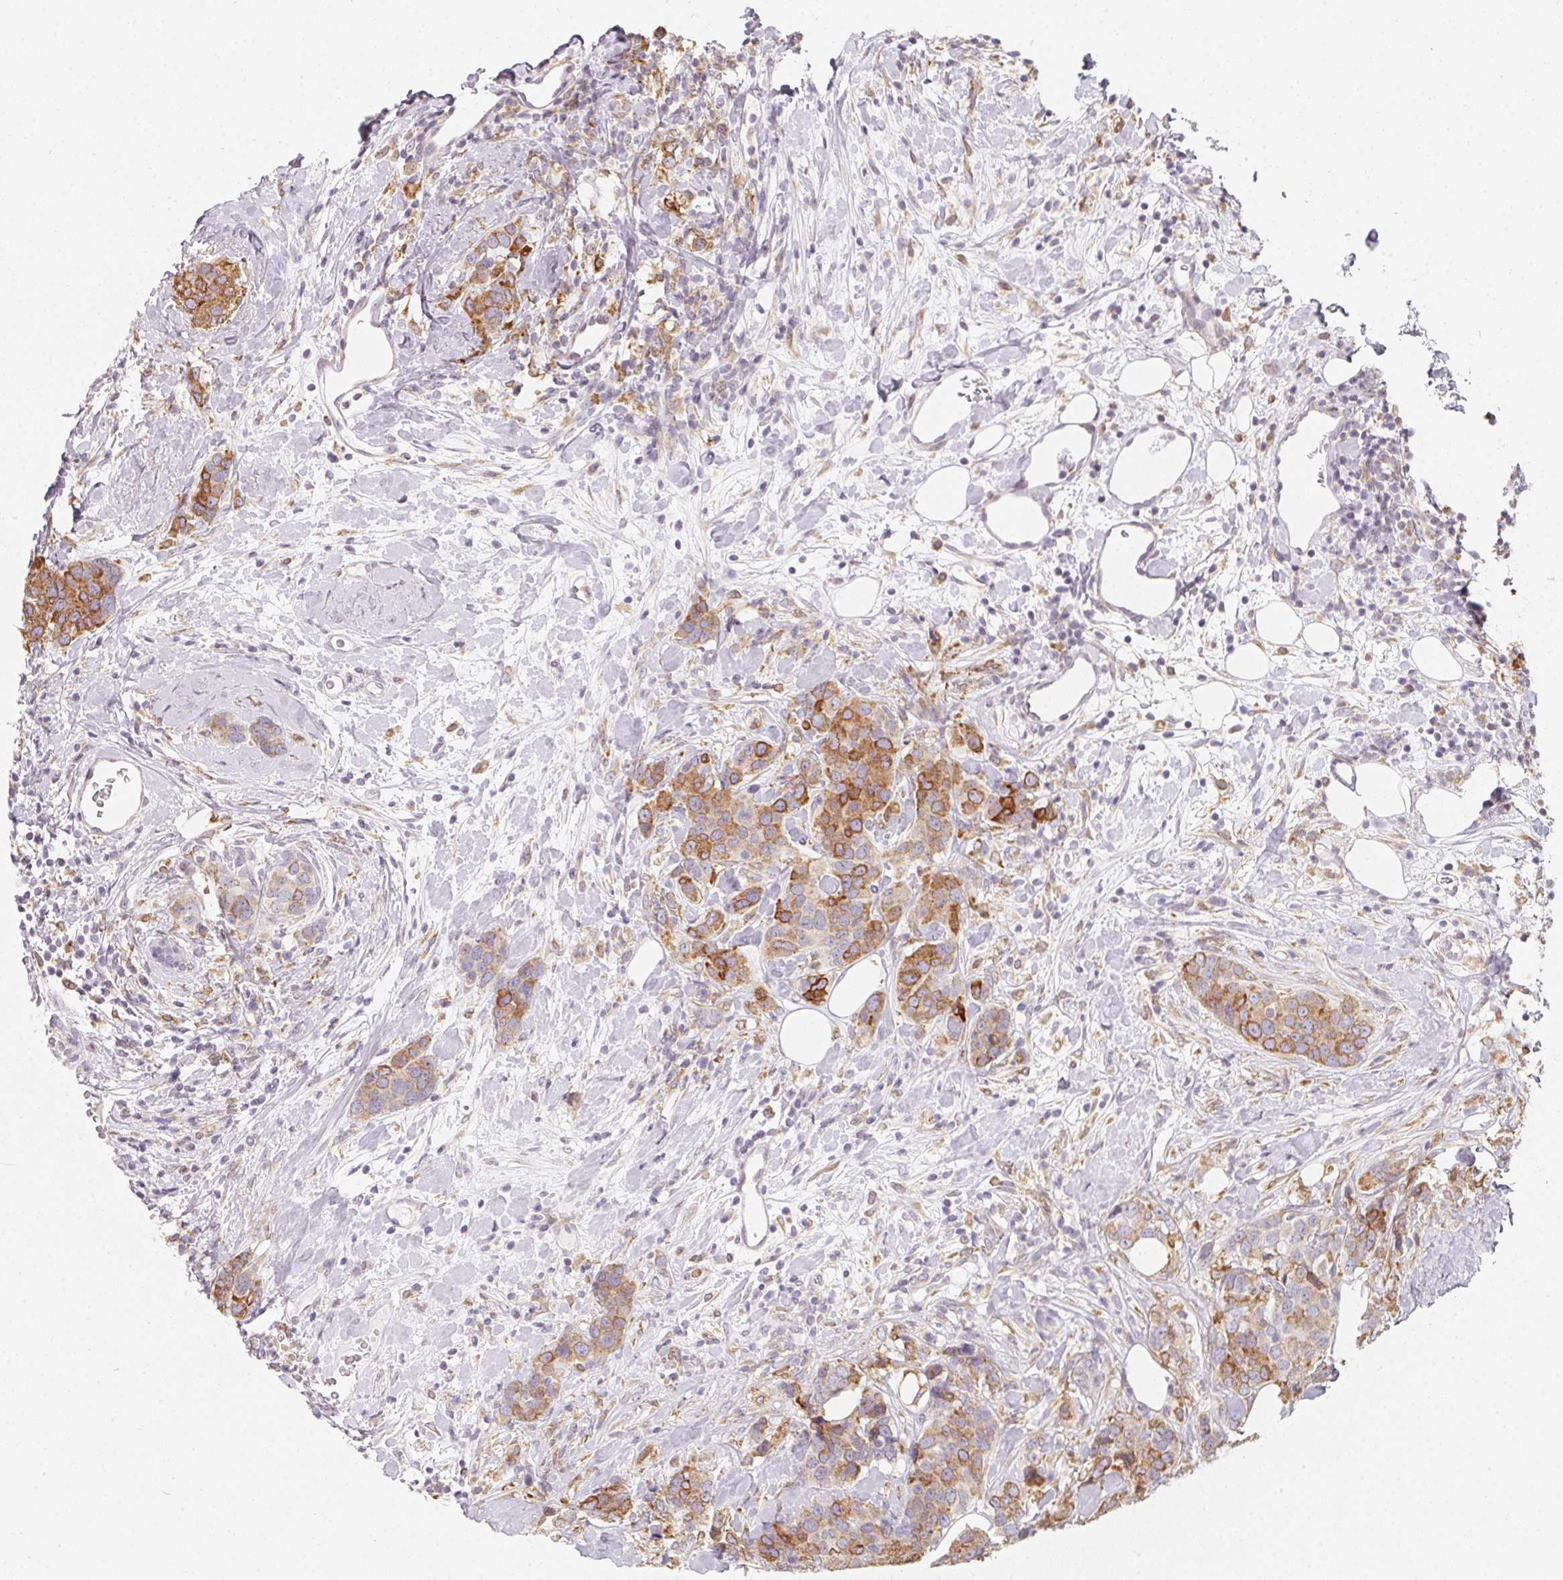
{"staining": {"intensity": "moderate", "quantity": "25%-75%", "location": "cytoplasmic/membranous"}, "tissue": "breast cancer", "cell_type": "Tumor cells", "image_type": "cancer", "snomed": [{"axis": "morphology", "description": "Lobular carcinoma"}, {"axis": "topography", "description": "Breast"}], "caption": "Breast lobular carcinoma stained for a protein (brown) reveals moderate cytoplasmic/membranous positive staining in about 25%-75% of tumor cells.", "gene": "SOAT1", "patient": {"sex": "female", "age": 59}}